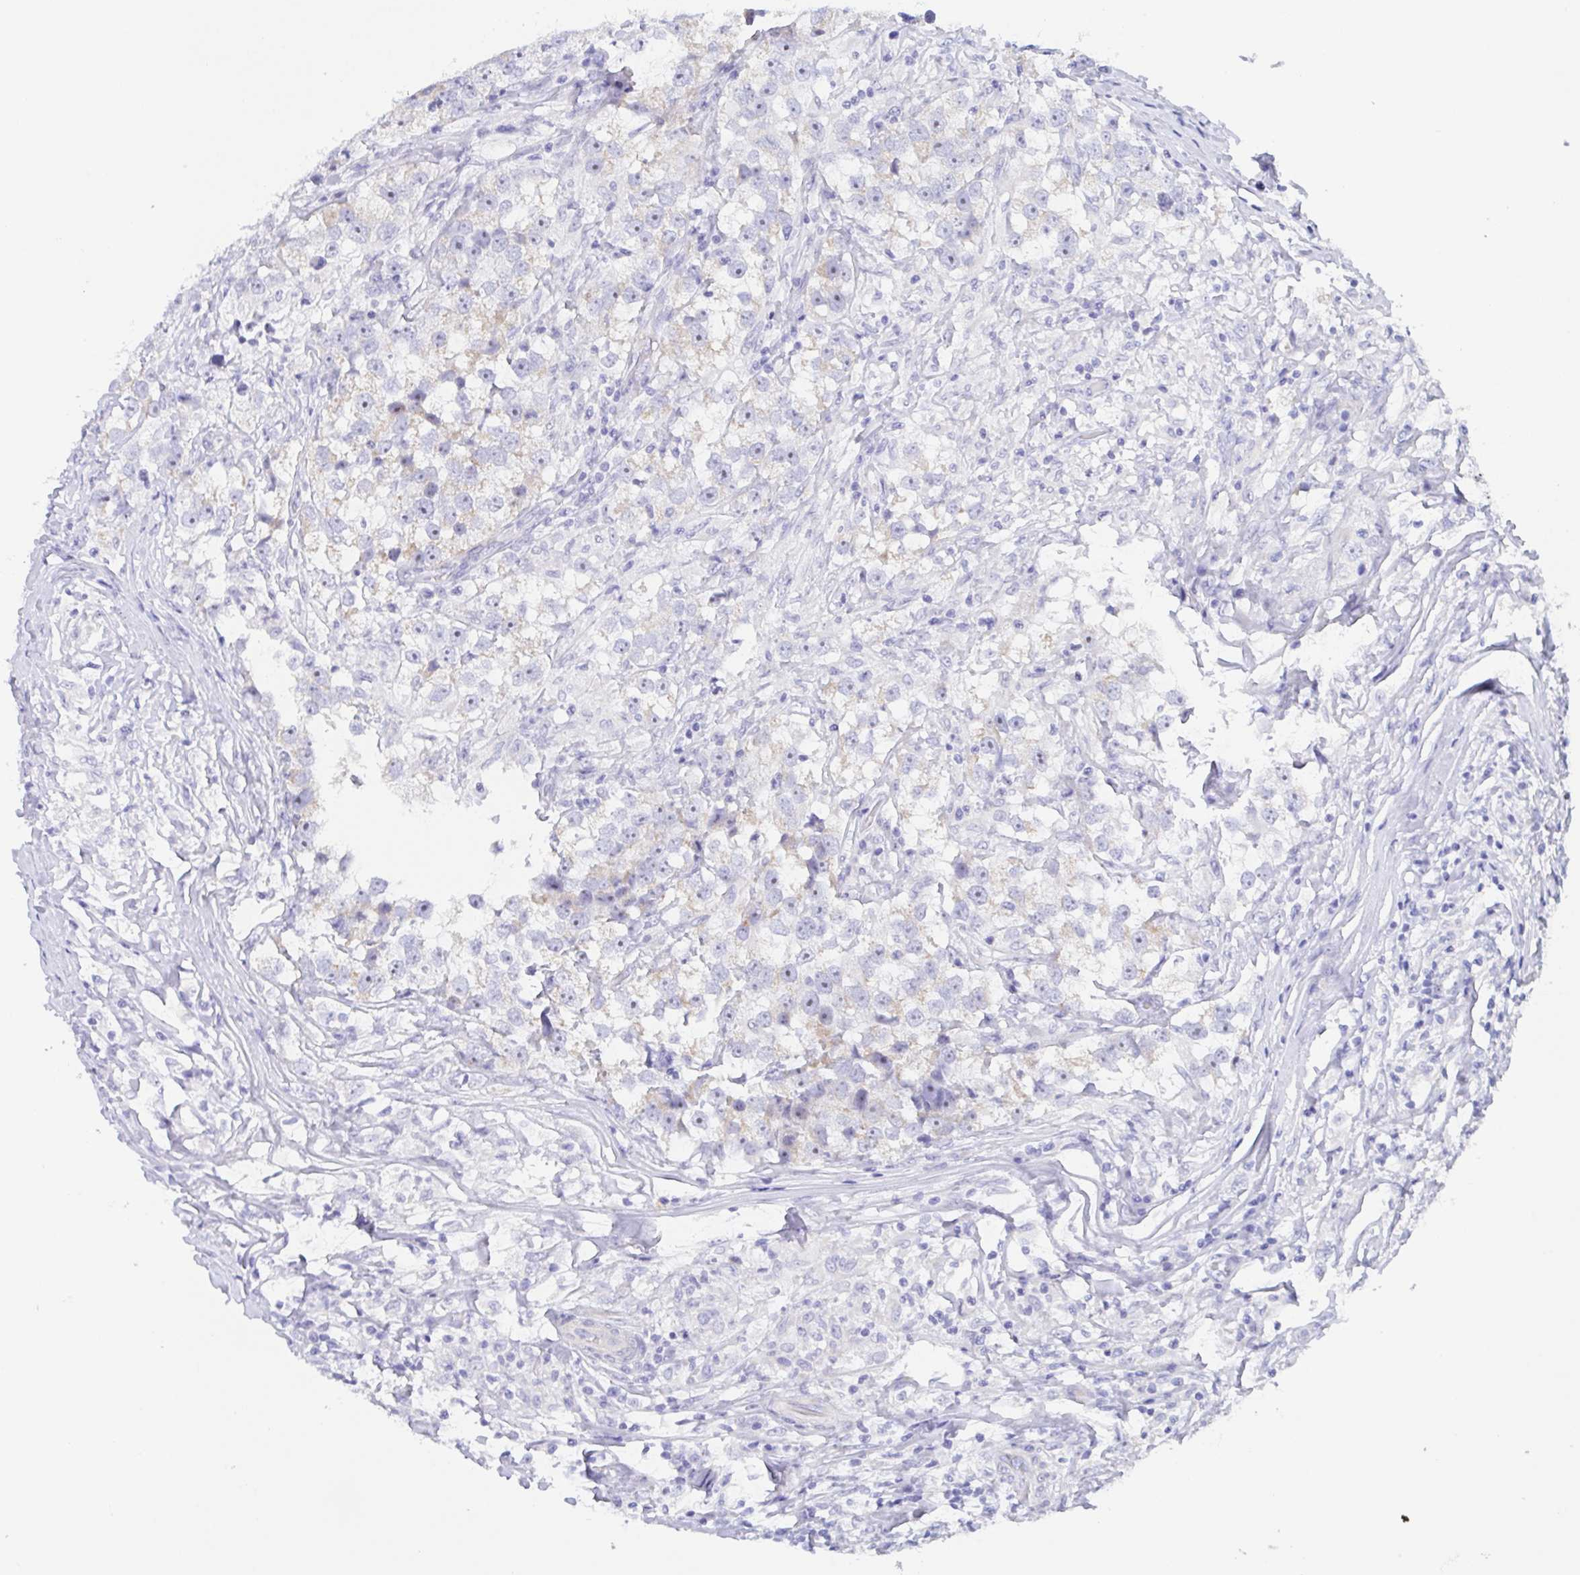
{"staining": {"intensity": "weak", "quantity": "<25%", "location": "cytoplasmic/membranous"}, "tissue": "testis cancer", "cell_type": "Tumor cells", "image_type": "cancer", "snomed": [{"axis": "morphology", "description": "Seminoma, NOS"}, {"axis": "topography", "description": "Testis"}], "caption": "IHC of human testis cancer exhibits no positivity in tumor cells. (DAB (3,3'-diaminobenzidine) immunohistochemistry with hematoxylin counter stain).", "gene": "MUCL3", "patient": {"sex": "male", "age": 46}}